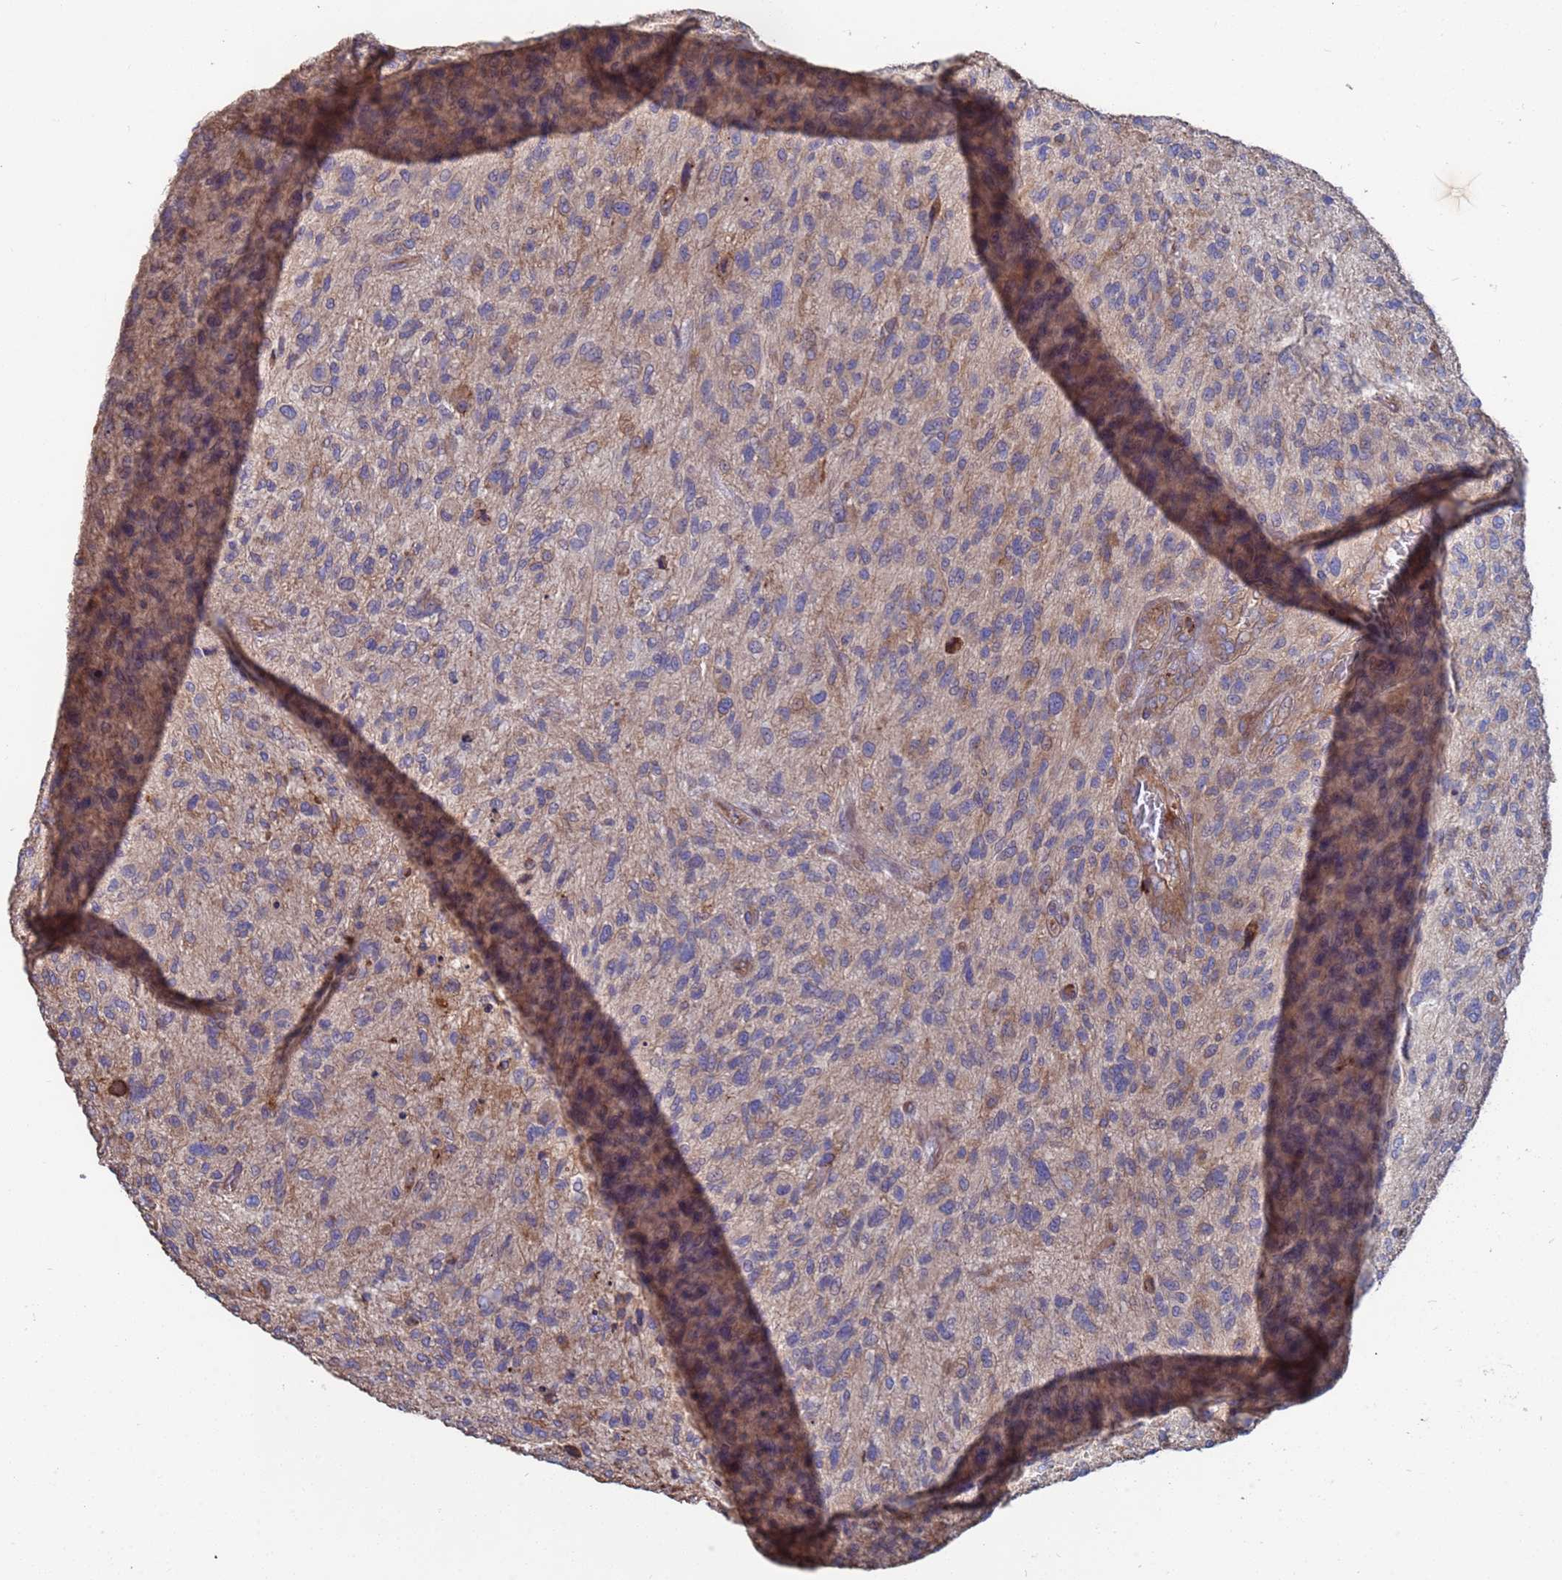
{"staining": {"intensity": "weak", "quantity": "<25%", "location": "cytoplasmic/membranous"}, "tissue": "glioma", "cell_type": "Tumor cells", "image_type": "cancer", "snomed": [{"axis": "morphology", "description": "Glioma, malignant, High grade"}, {"axis": "topography", "description": "Brain"}], "caption": "High magnification brightfield microscopy of high-grade glioma (malignant) stained with DAB (3,3'-diaminobenzidine) (brown) and counterstained with hematoxylin (blue): tumor cells show no significant positivity.", "gene": "PYCR1", "patient": {"sex": "male", "age": 47}}